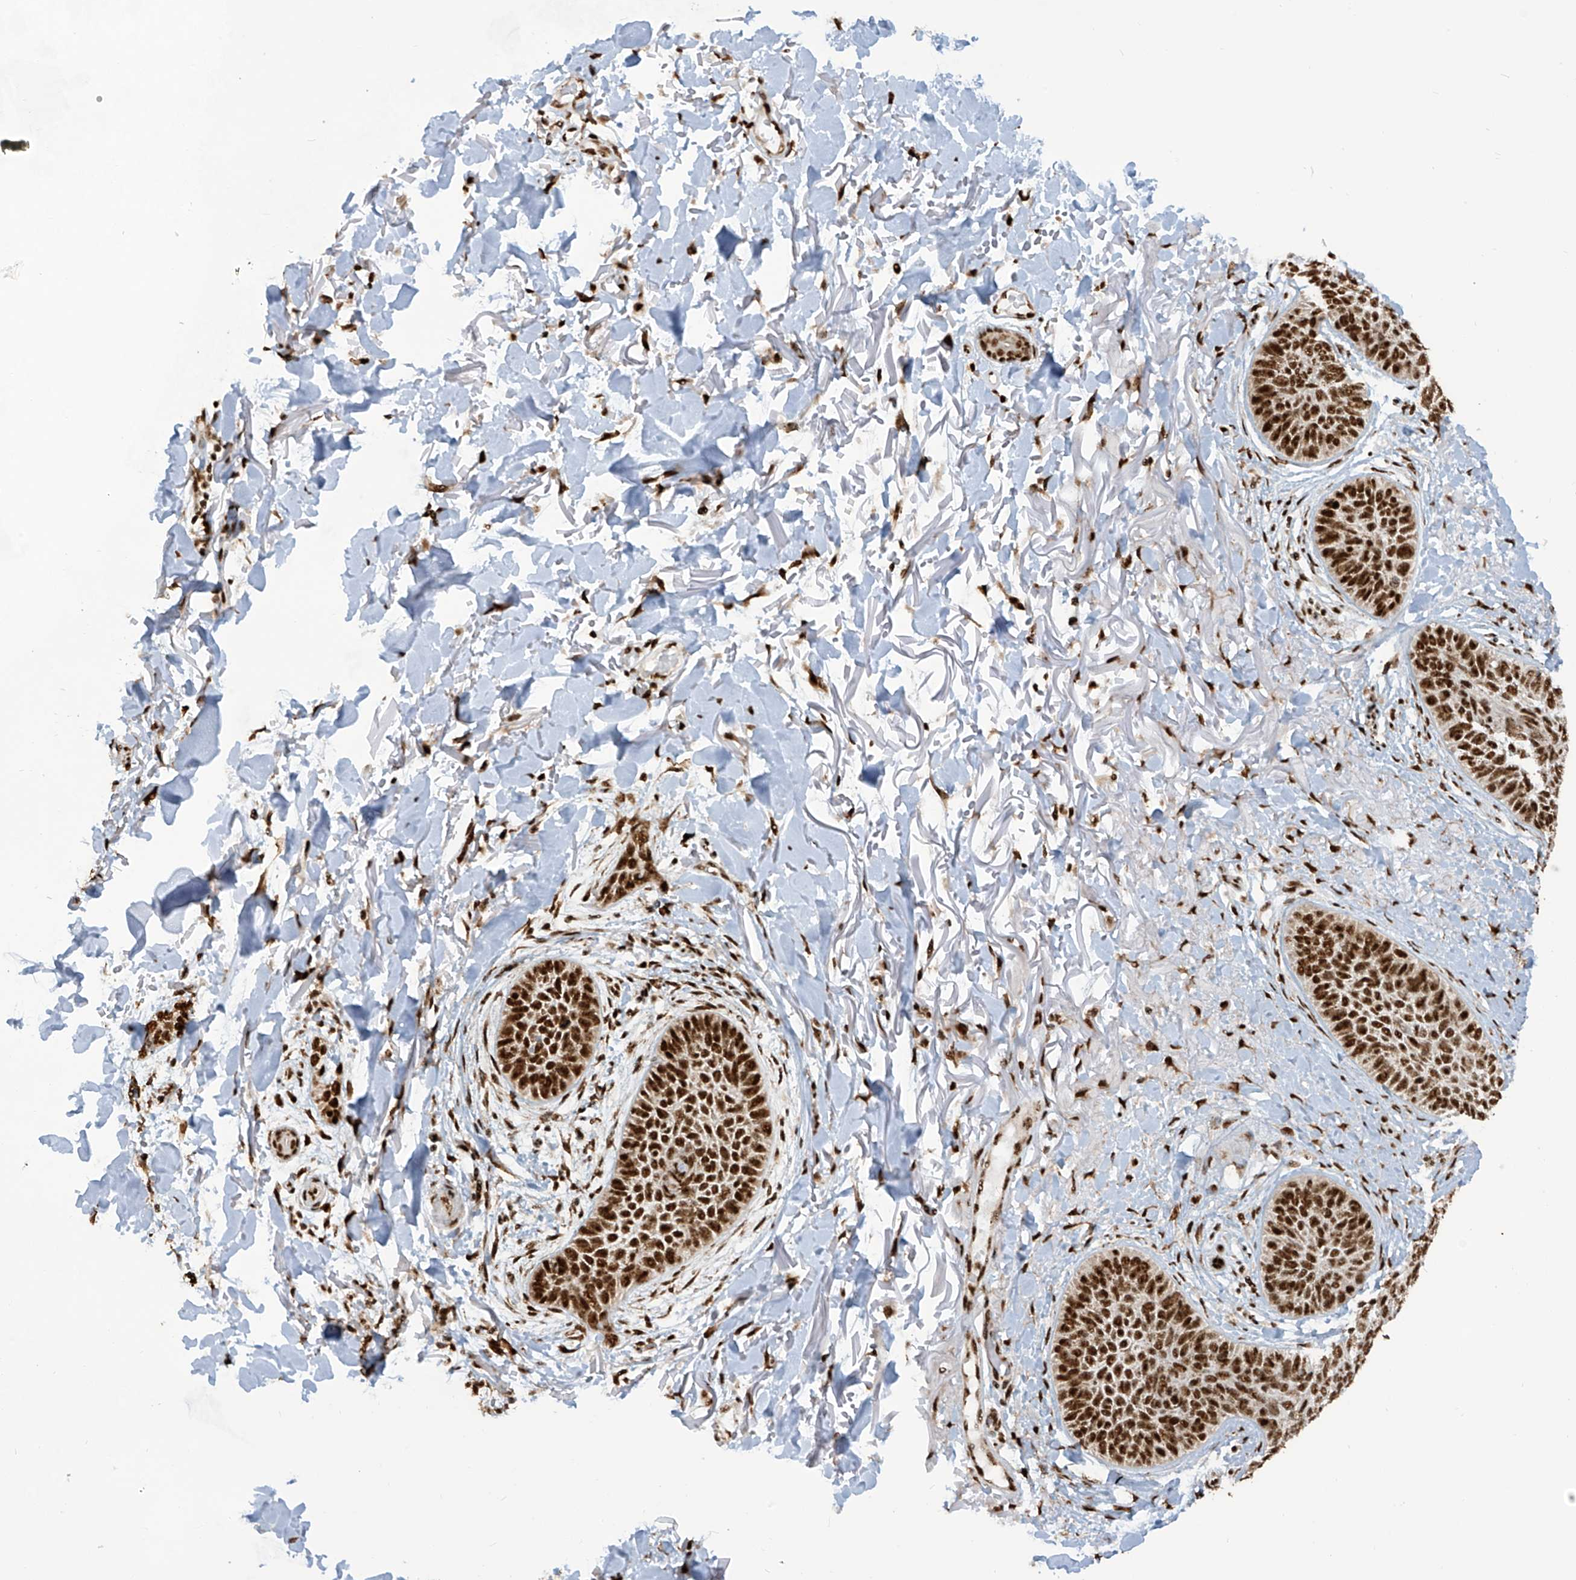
{"staining": {"intensity": "strong", "quantity": ">75%", "location": "nuclear"}, "tissue": "skin cancer", "cell_type": "Tumor cells", "image_type": "cancer", "snomed": [{"axis": "morphology", "description": "Basal cell carcinoma"}, {"axis": "topography", "description": "Skin"}], "caption": "The micrograph displays immunohistochemical staining of skin basal cell carcinoma. There is strong nuclear staining is seen in about >75% of tumor cells.", "gene": "LBH", "patient": {"sex": "male", "age": 85}}